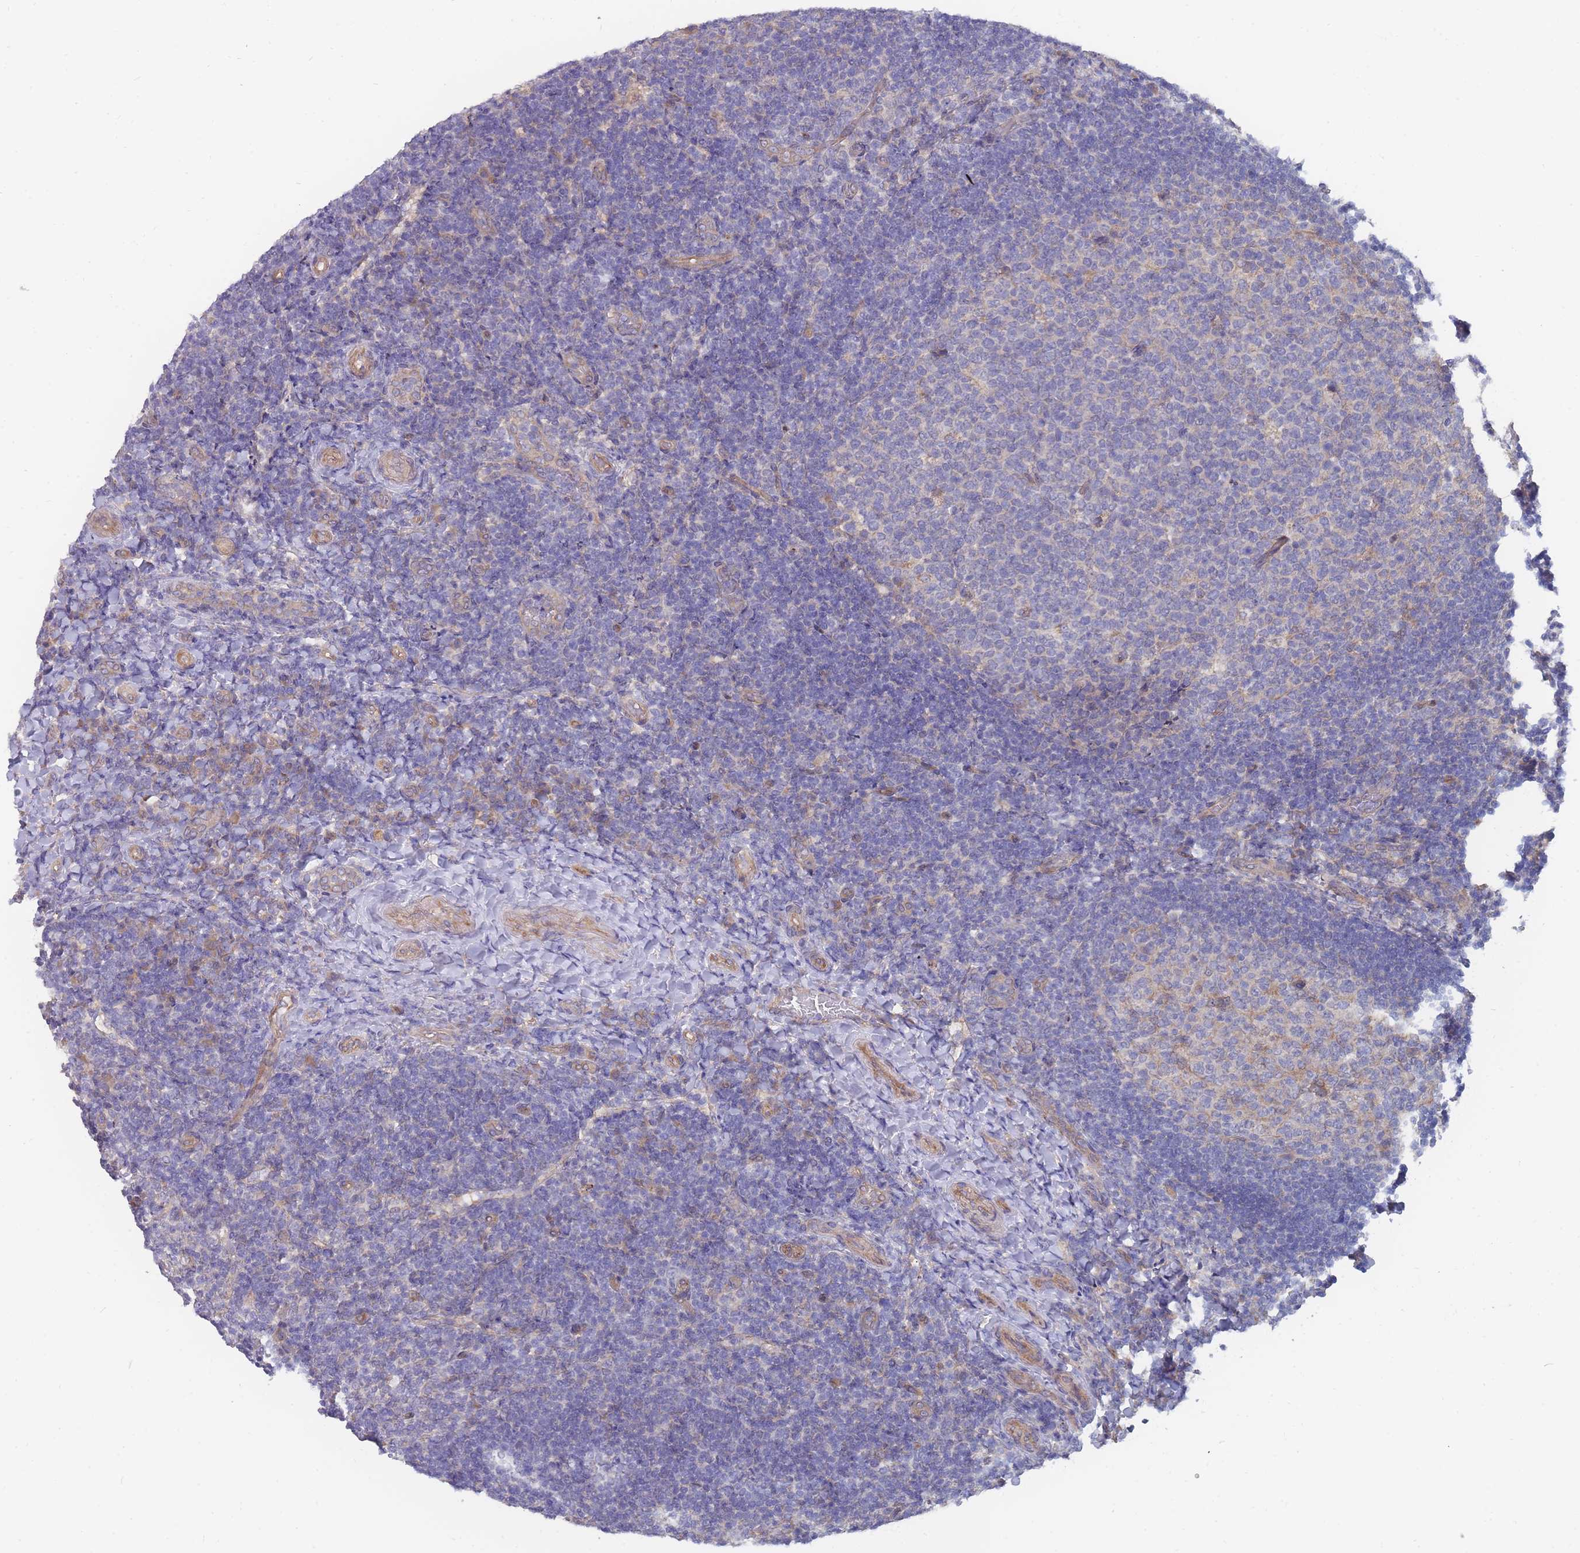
{"staining": {"intensity": "weak", "quantity": "<25%", "location": "cytoplasmic/membranous"}, "tissue": "tonsil", "cell_type": "Germinal center cells", "image_type": "normal", "snomed": [{"axis": "morphology", "description": "Normal tissue, NOS"}, {"axis": "topography", "description": "Tonsil"}], "caption": "Unremarkable tonsil was stained to show a protein in brown. There is no significant staining in germinal center cells. Nuclei are stained in blue.", "gene": "NUB1", "patient": {"sex": "female", "age": 10}}